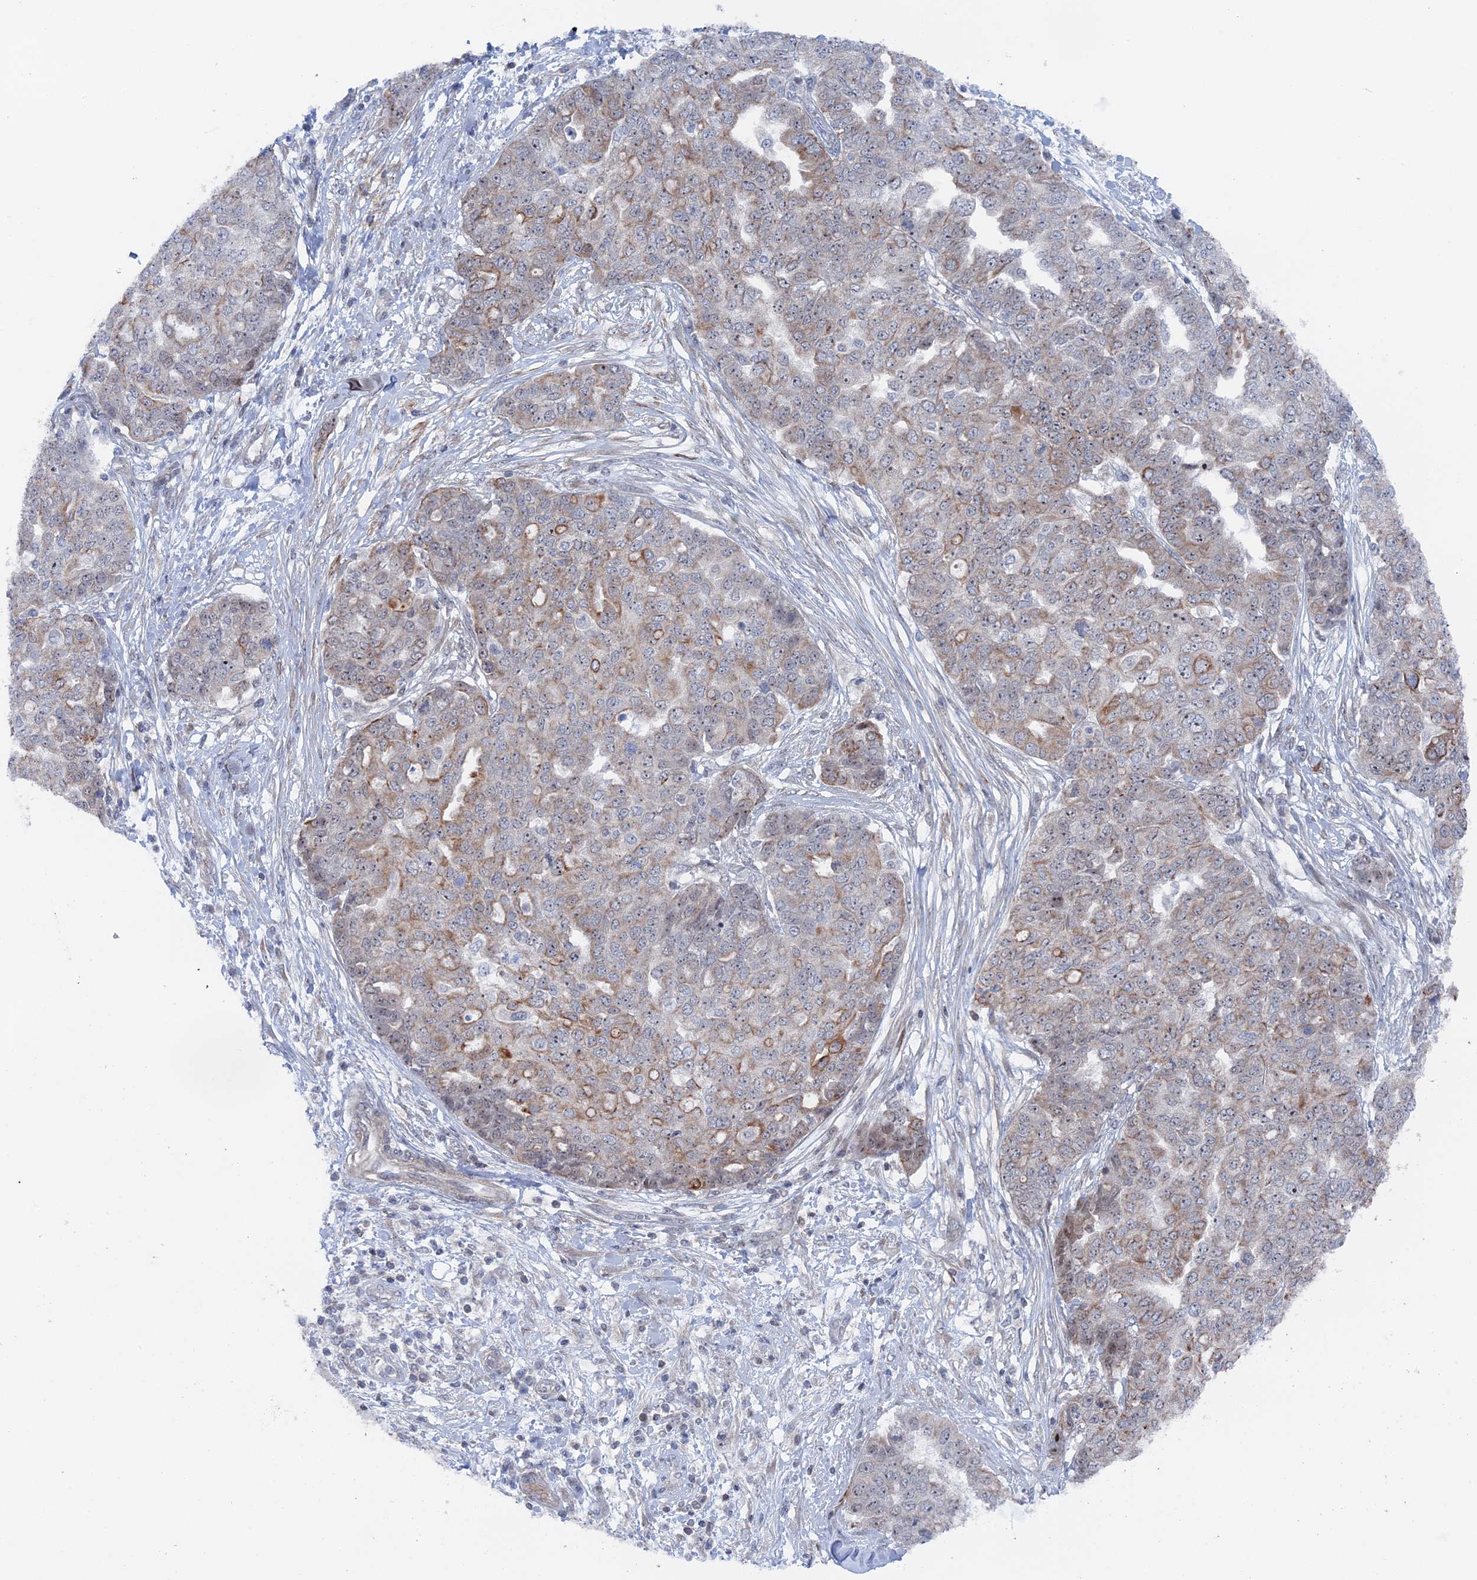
{"staining": {"intensity": "moderate", "quantity": "<25%", "location": "cytoplasmic/membranous"}, "tissue": "ovarian cancer", "cell_type": "Tumor cells", "image_type": "cancer", "snomed": [{"axis": "morphology", "description": "Cystadenocarcinoma, serous, NOS"}, {"axis": "topography", "description": "Soft tissue"}, {"axis": "topography", "description": "Ovary"}], "caption": "Moderate cytoplasmic/membranous protein positivity is seen in approximately <25% of tumor cells in serous cystadenocarcinoma (ovarian). The staining was performed using DAB to visualize the protein expression in brown, while the nuclei were stained in blue with hematoxylin (Magnification: 20x).", "gene": "IL7", "patient": {"sex": "female", "age": 57}}